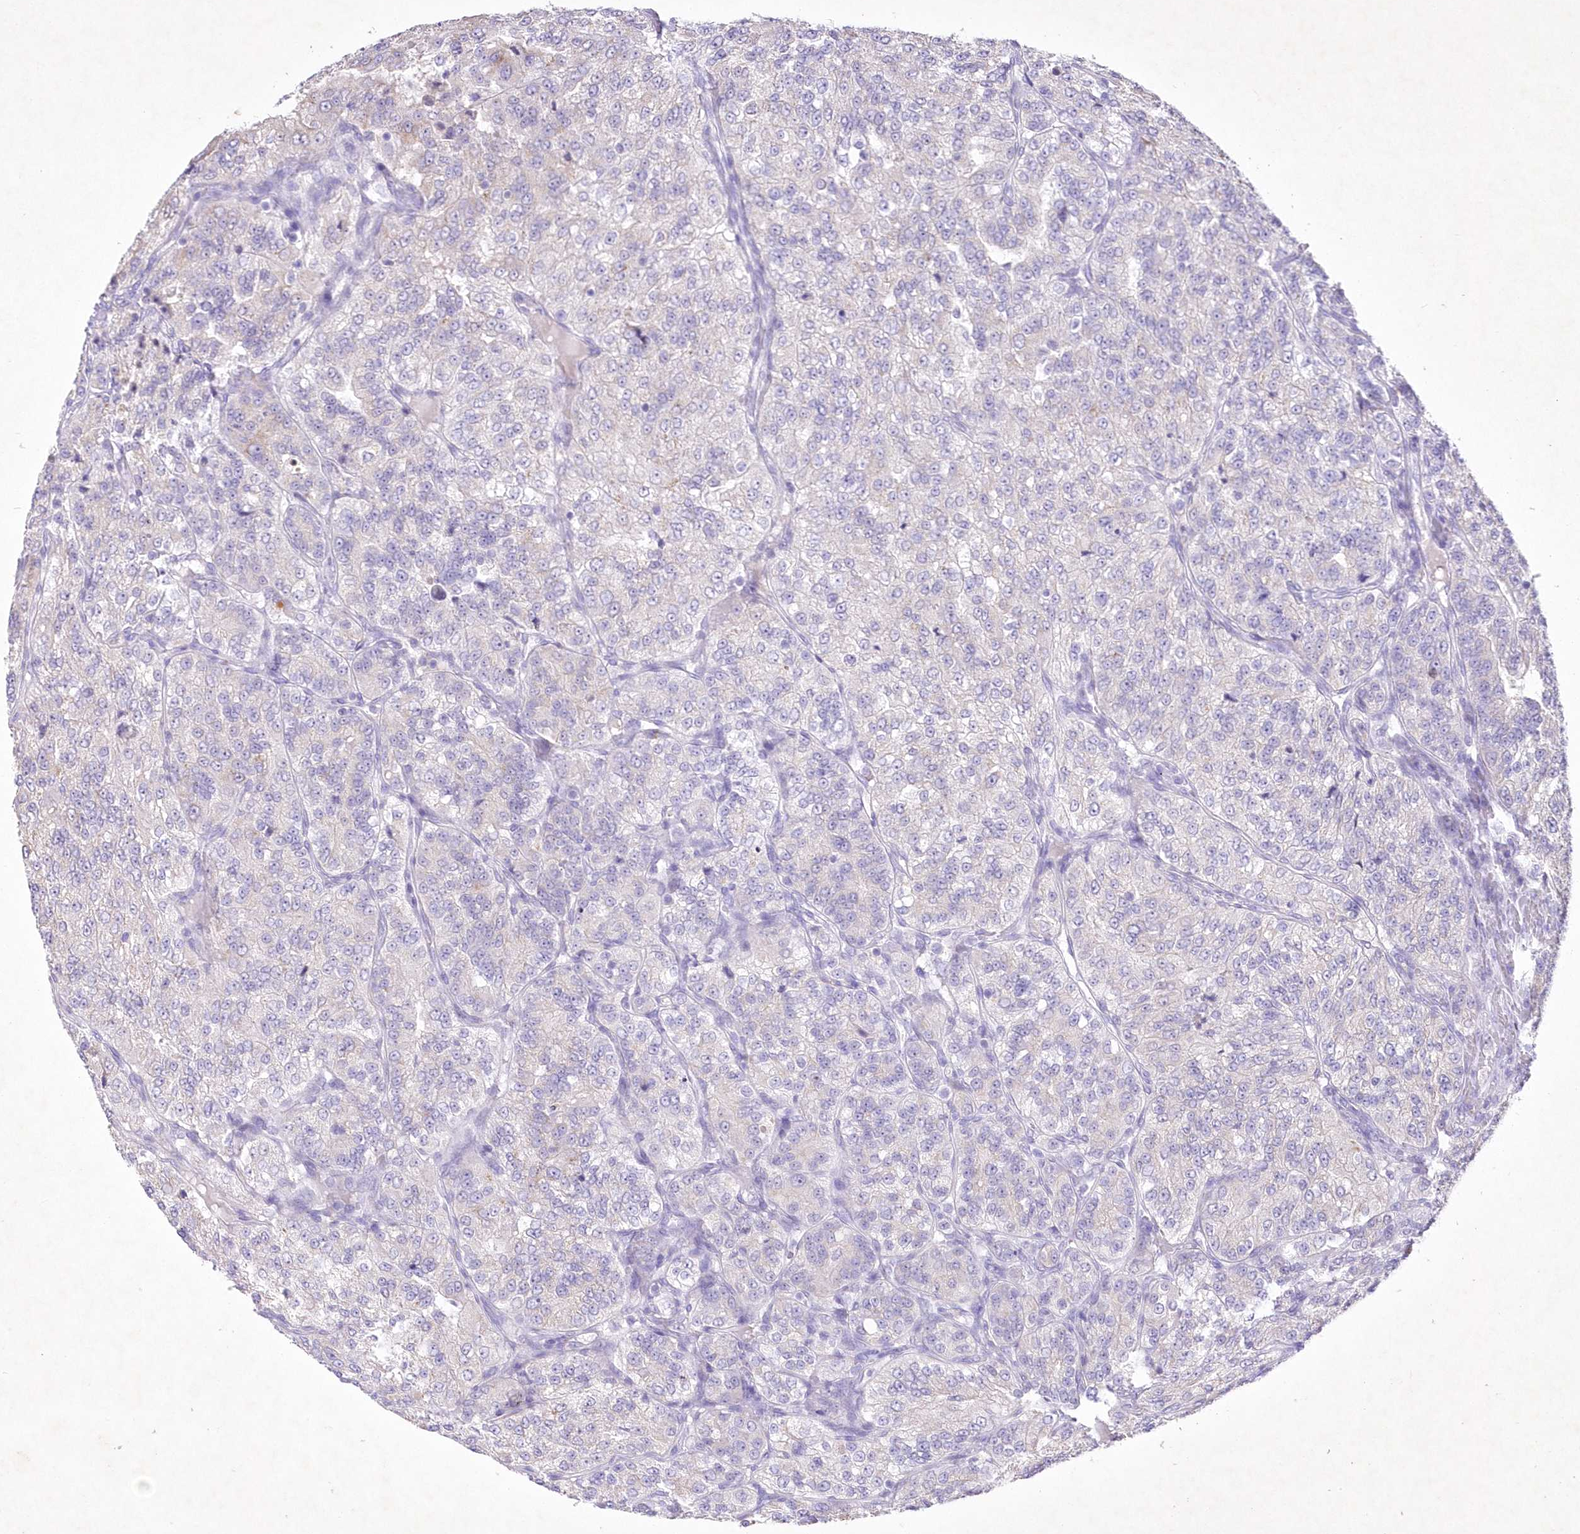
{"staining": {"intensity": "negative", "quantity": "none", "location": "none"}, "tissue": "renal cancer", "cell_type": "Tumor cells", "image_type": "cancer", "snomed": [{"axis": "morphology", "description": "Adenocarcinoma, NOS"}, {"axis": "topography", "description": "Kidney"}], "caption": "Tumor cells show no significant expression in renal cancer (adenocarcinoma).", "gene": "RBM27", "patient": {"sex": "female", "age": 63}}